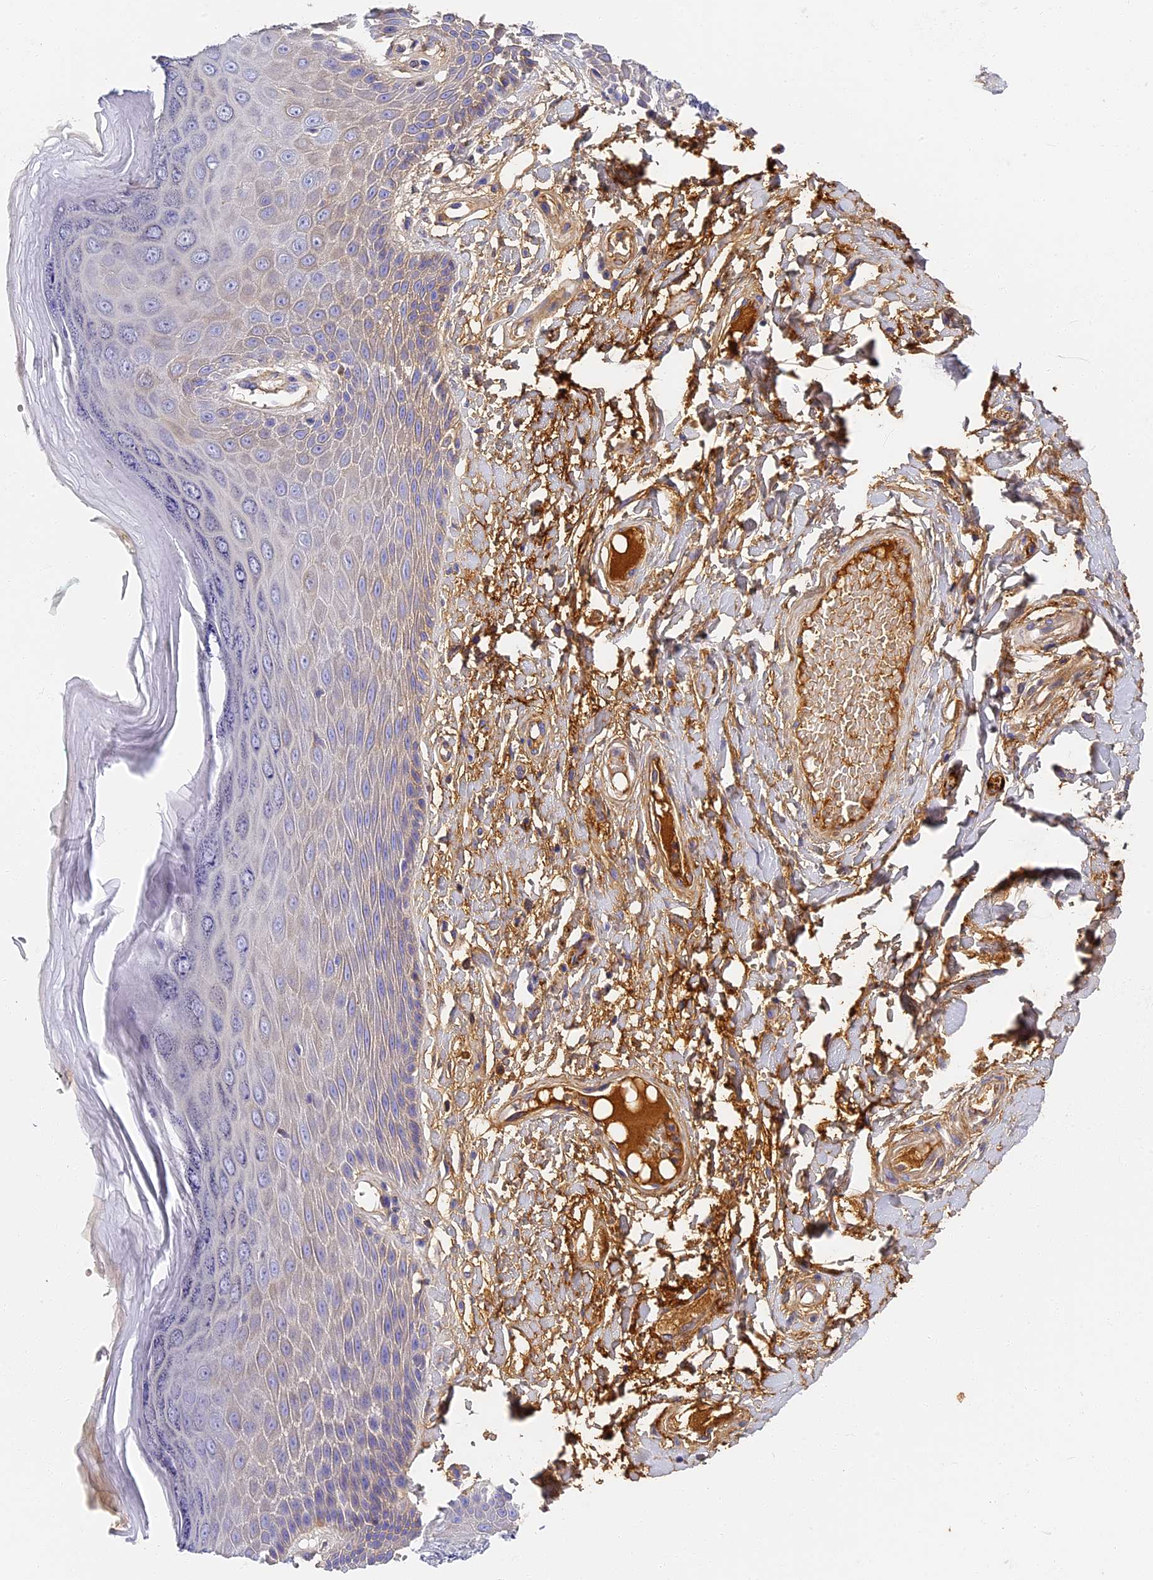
{"staining": {"intensity": "weak", "quantity": "<25%", "location": "cytoplasmic/membranous"}, "tissue": "skin", "cell_type": "Epidermal cells", "image_type": "normal", "snomed": [{"axis": "morphology", "description": "Normal tissue, NOS"}, {"axis": "topography", "description": "Anal"}], "caption": "Immunohistochemical staining of unremarkable human skin displays no significant expression in epidermal cells. (Brightfield microscopy of DAB (3,3'-diaminobenzidine) IHC at high magnification).", "gene": "ITIH1", "patient": {"sex": "male", "age": 78}}